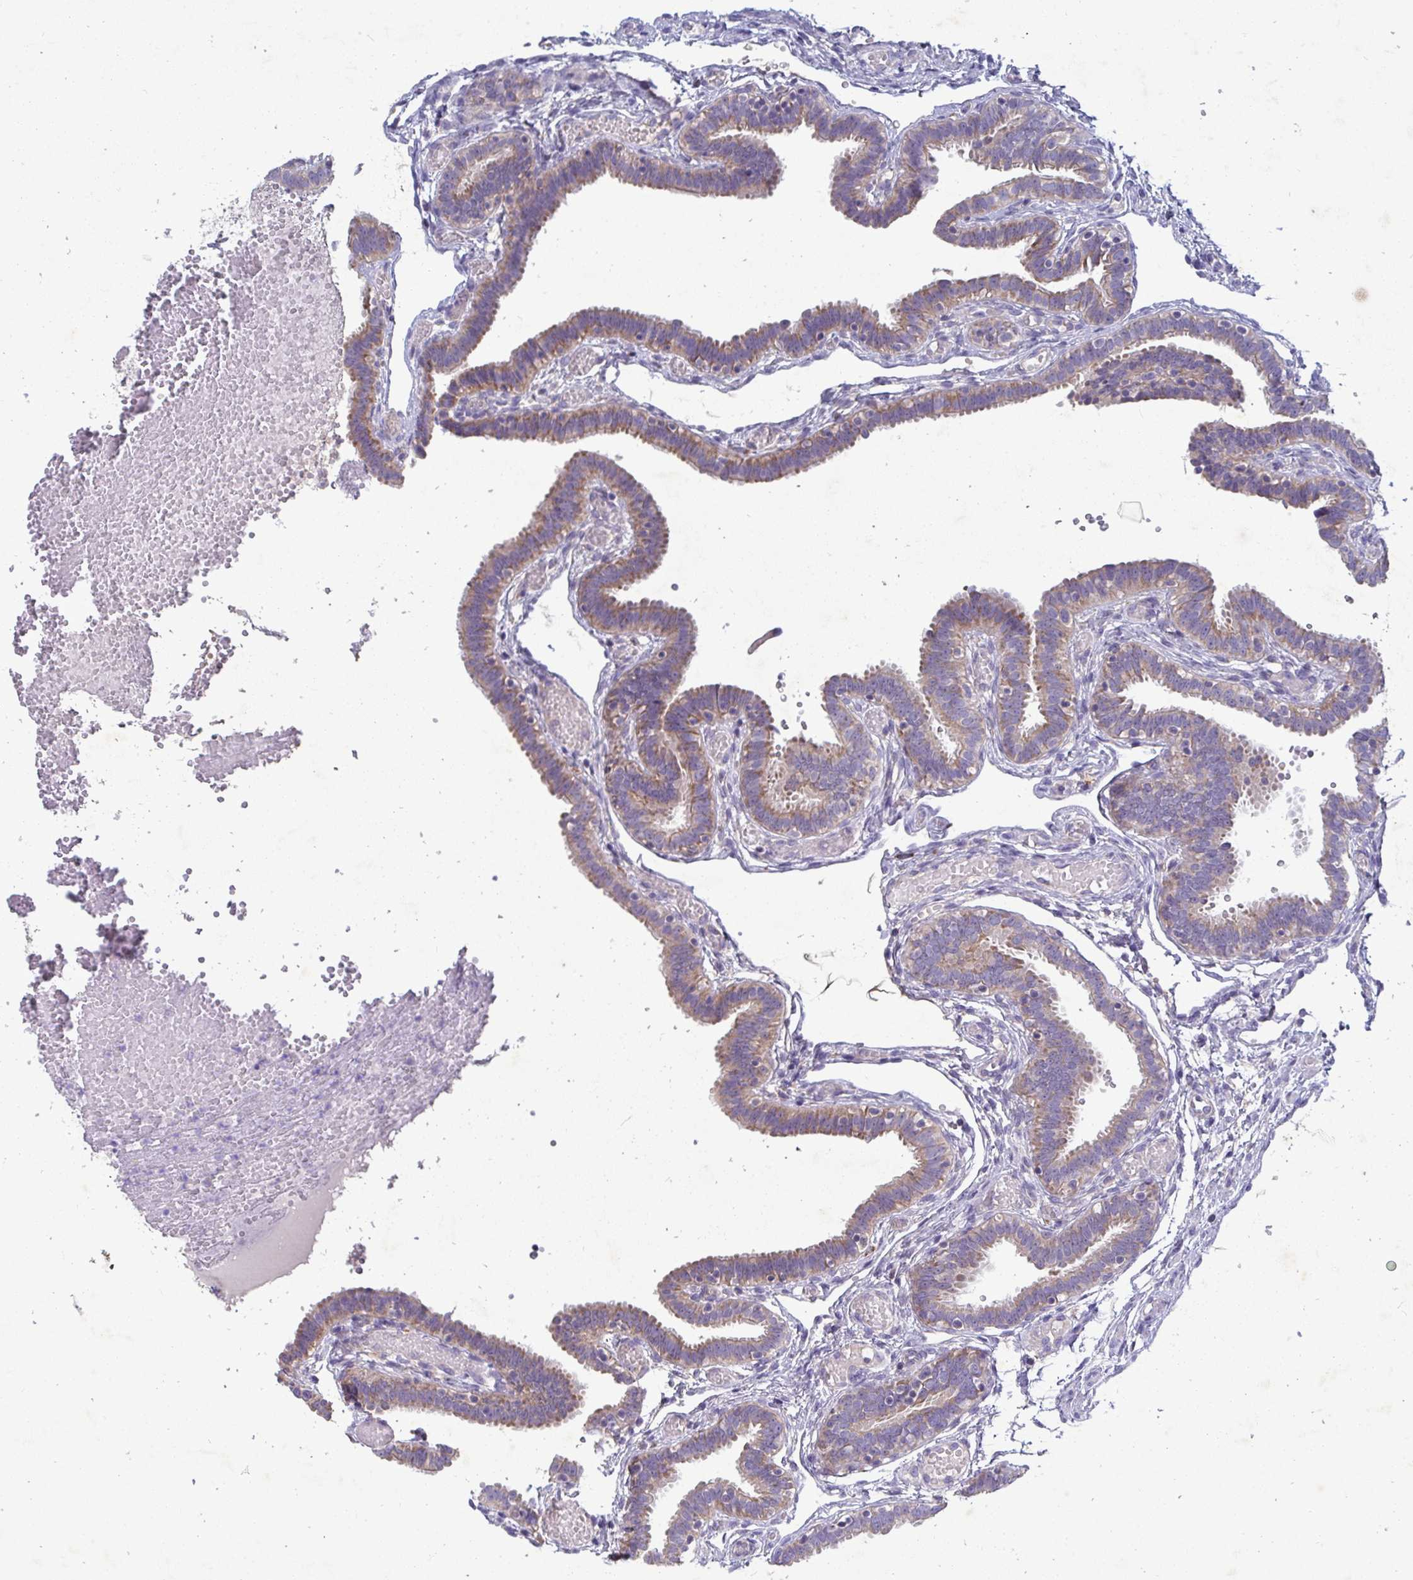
{"staining": {"intensity": "moderate", "quantity": "25%-75%", "location": "cytoplasmic/membranous"}, "tissue": "fallopian tube", "cell_type": "Glandular cells", "image_type": "normal", "snomed": [{"axis": "morphology", "description": "Normal tissue, NOS"}, {"axis": "topography", "description": "Fallopian tube"}], "caption": "The image shows staining of normal fallopian tube, revealing moderate cytoplasmic/membranous protein expression (brown color) within glandular cells. (Brightfield microscopy of DAB IHC at high magnification).", "gene": "GALNT13", "patient": {"sex": "female", "age": 37}}